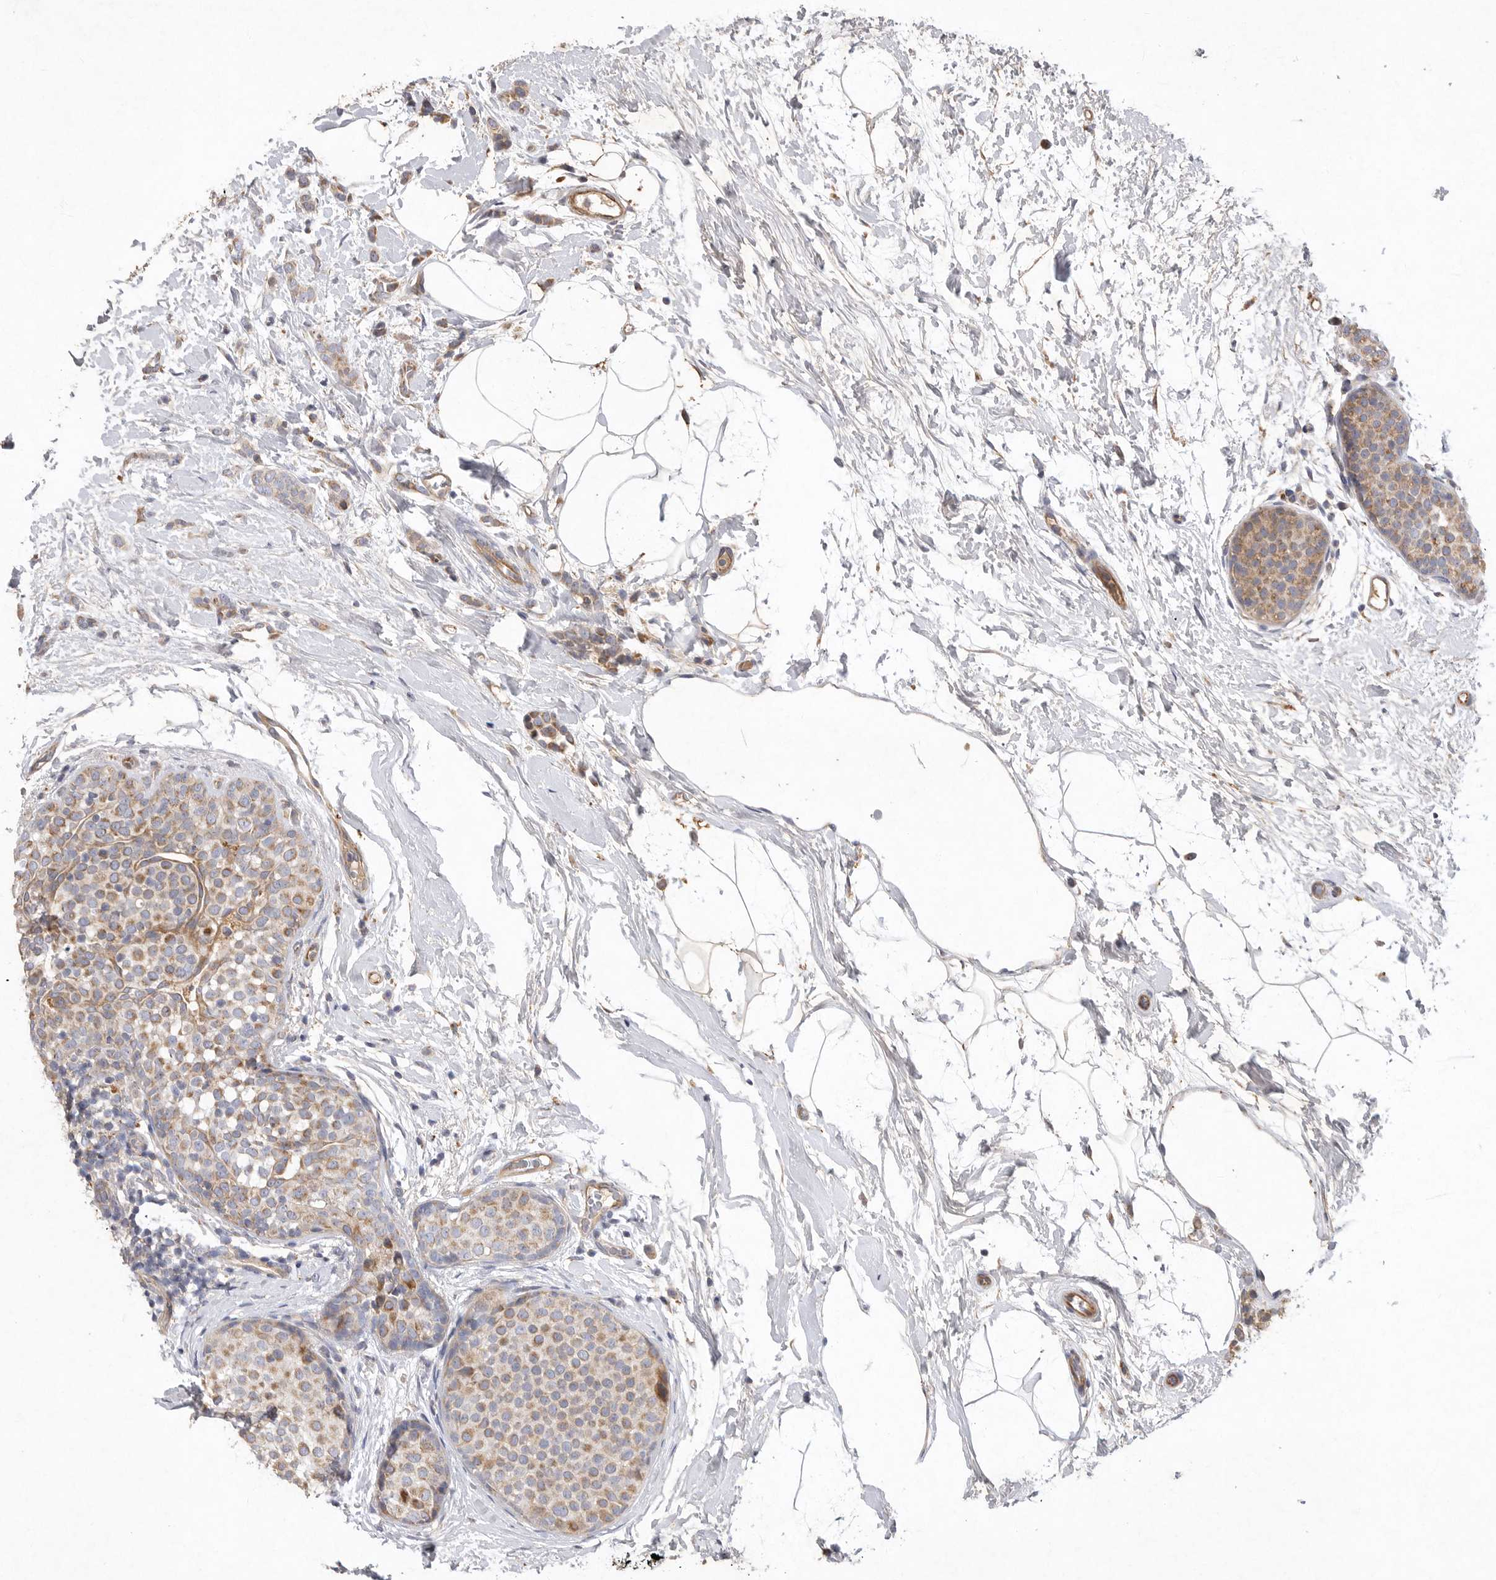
{"staining": {"intensity": "moderate", "quantity": ">75%", "location": "cytoplasmic/membranous"}, "tissue": "breast cancer", "cell_type": "Tumor cells", "image_type": "cancer", "snomed": [{"axis": "morphology", "description": "Lobular carcinoma, in situ"}, {"axis": "morphology", "description": "Lobular carcinoma"}, {"axis": "topography", "description": "Breast"}], "caption": "Immunohistochemical staining of breast lobular carcinoma exhibits moderate cytoplasmic/membranous protein positivity in approximately >75% of tumor cells.", "gene": "MRPL41", "patient": {"sex": "female", "age": 41}}